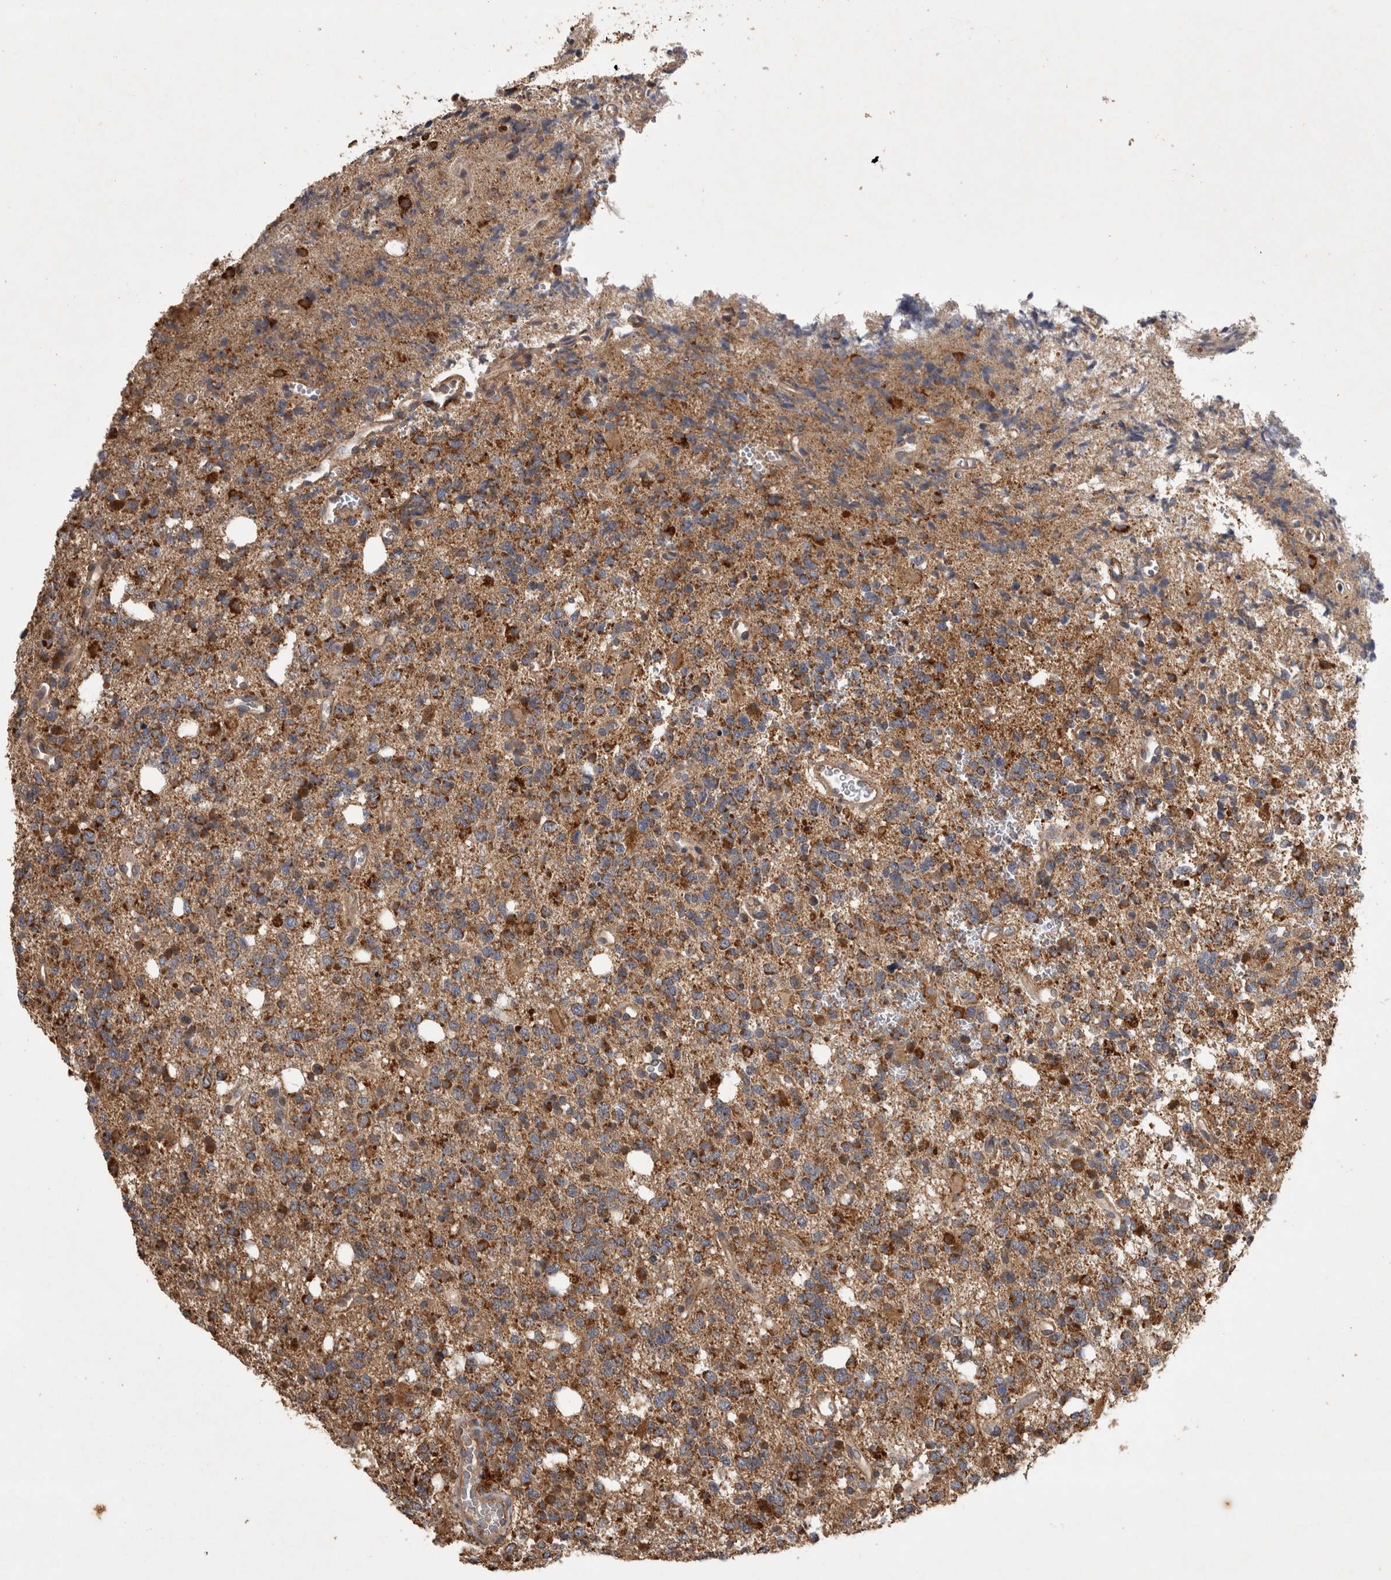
{"staining": {"intensity": "strong", "quantity": ">75%", "location": "cytoplasmic/membranous"}, "tissue": "glioma", "cell_type": "Tumor cells", "image_type": "cancer", "snomed": [{"axis": "morphology", "description": "Glioma, malignant, High grade"}, {"axis": "topography", "description": "Brain"}], "caption": "Tumor cells exhibit strong cytoplasmic/membranous expression in approximately >75% of cells in glioma. (Stains: DAB (3,3'-diaminobenzidine) in brown, nuclei in blue, Microscopy: brightfield microscopy at high magnification).", "gene": "TRMT61B", "patient": {"sex": "female", "age": 62}}